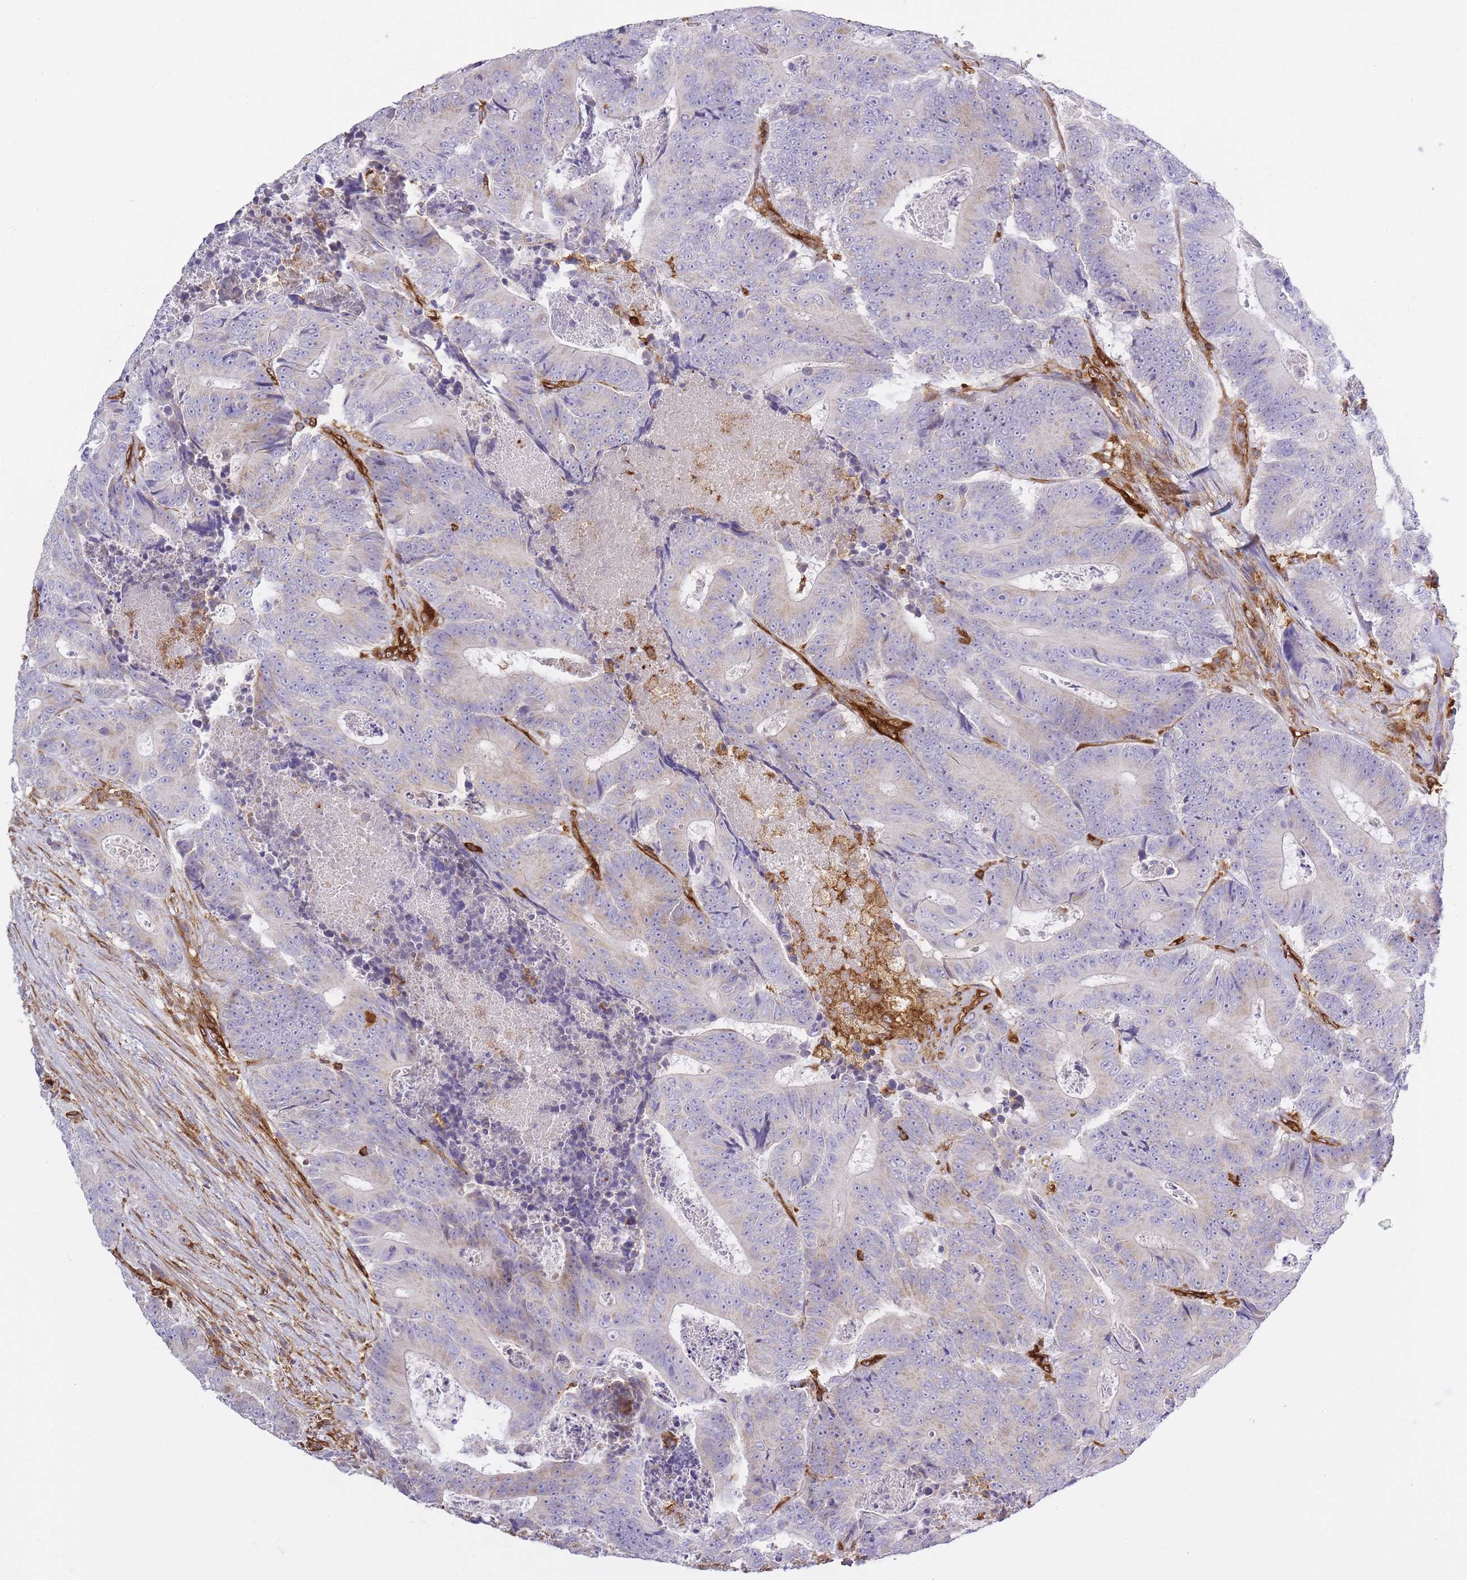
{"staining": {"intensity": "negative", "quantity": "none", "location": "none"}, "tissue": "colorectal cancer", "cell_type": "Tumor cells", "image_type": "cancer", "snomed": [{"axis": "morphology", "description": "Adenocarcinoma, NOS"}, {"axis": "topography", "description": "Colon"}], "caption": "There is no significant positivity in tumor cells of adenocarcinoma (colorectal).", "gene": "MSN", "patient": {"sex": "male", "age": 83}}